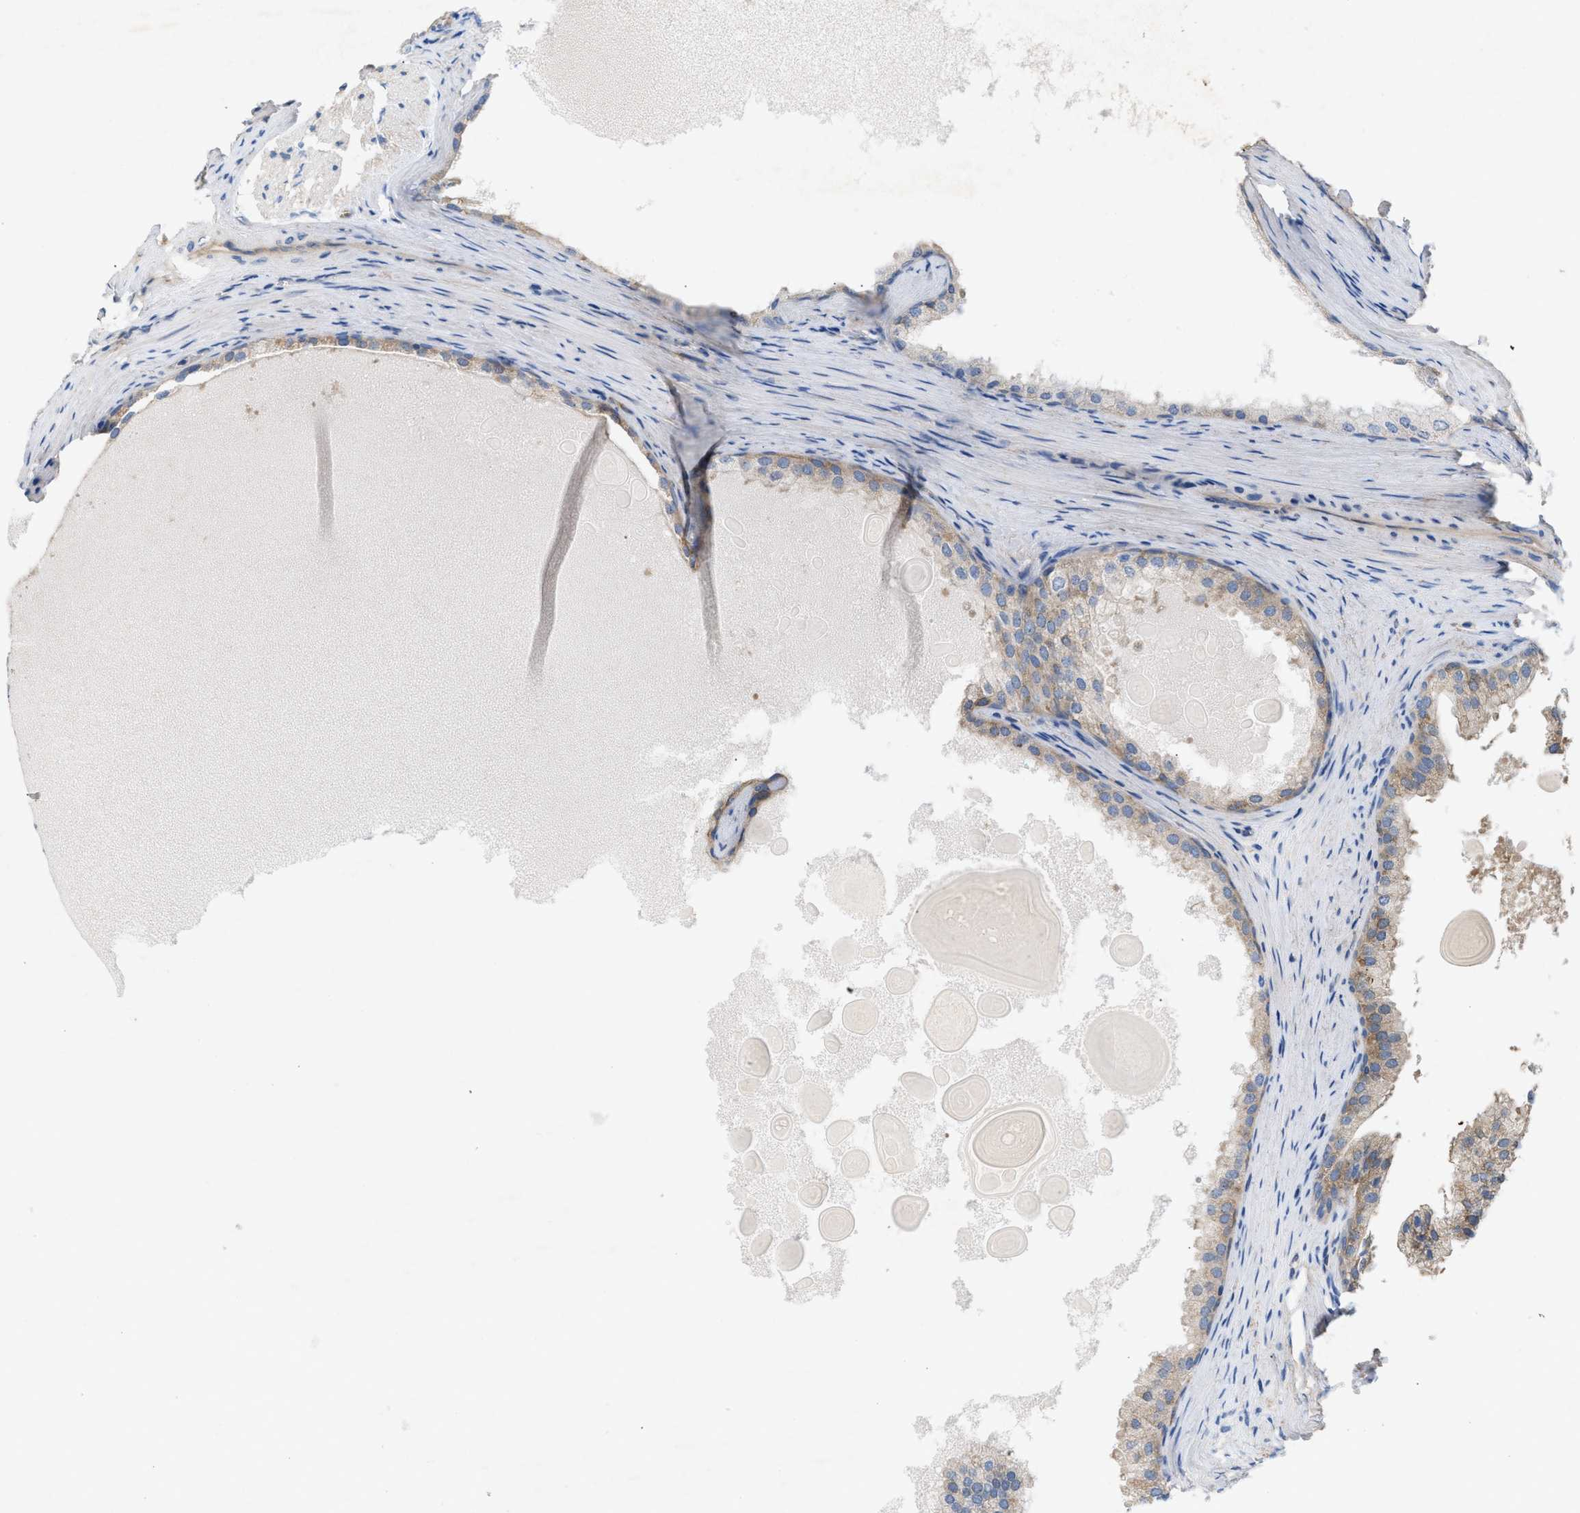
{"staining": {"intensity": "moderate", "quantity": ">75%", "location": "cytoplasmic/membranous"}, "tissue": "prostate cancer", "cell_type": "Tumor cells", "image_type": "cancer", "snomed": [{"axis": "morphology", "description": "Adenocarcinoma, High grade"}, {"axis": "topography", "description": "Prostate"}], "caption": "Prostate adenocarcinoma (high-grade) tissue reveals moderate cytoplasmic/membranous expression in about >75% of tumor cells, visualized by immunohistochemistry.", "gene": "UBAP2", "patient": {"sex": "male", "age": 60}}